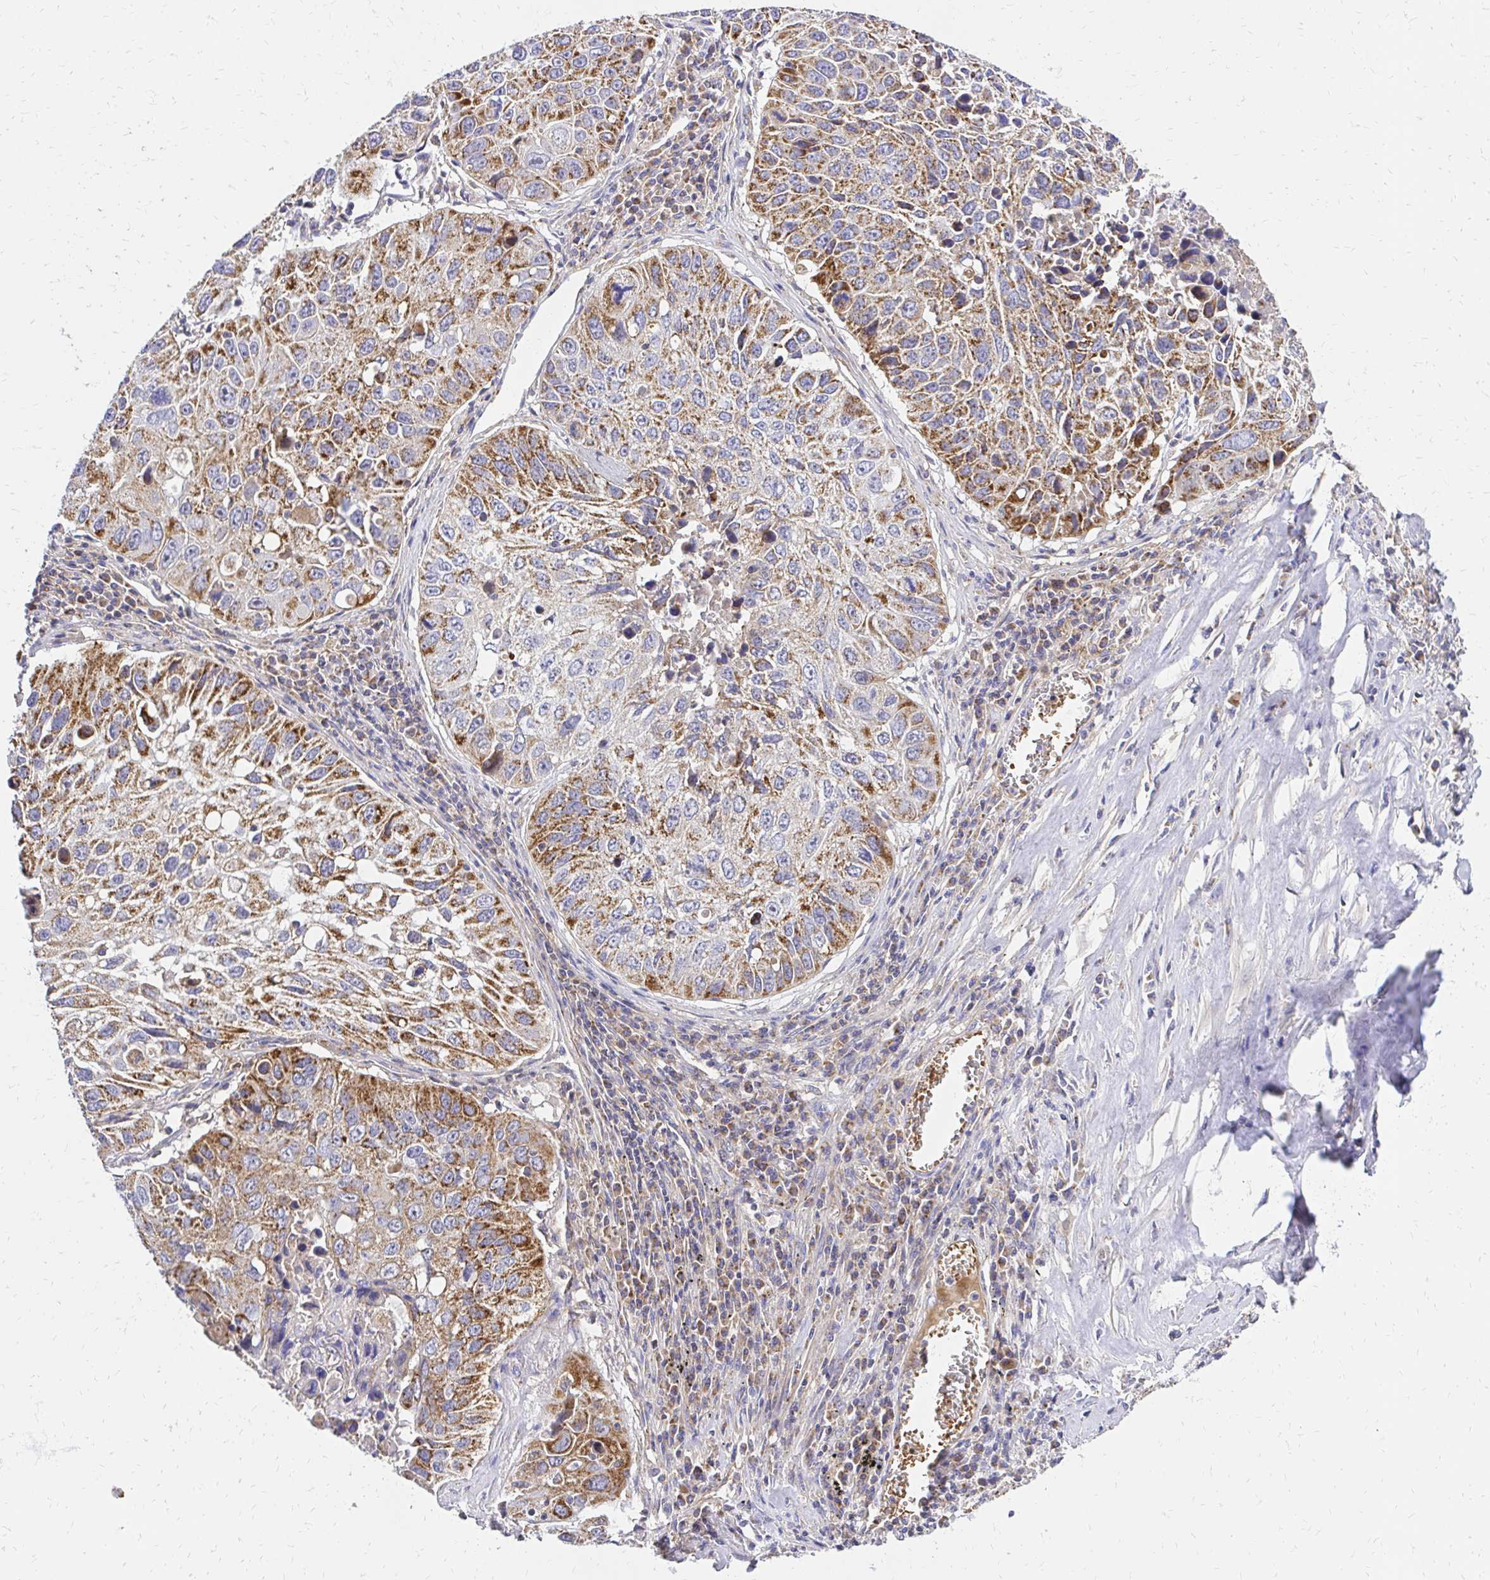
{"staining": {"intensity": "moderate", "quantity": ">75%", "location": "cytoplasmic/membranous"}, "tissue": "lung cancer", "cell_type": "Tumor cells", "image_type": "cancer", "snomed": [{"axis": "morphology", "description": "Squamous cell carcinoma, NOS"}, {"axis": "topography", "description": "Lung"}], "caption": "About >75% of tumor cells in human lung cancer show moderate cytoplasmic/membranous protein positivity as visualized by brown immunohistochemical staining.", "gene": "MRPL13", "patient": {"sex": "female", "age": 61}}